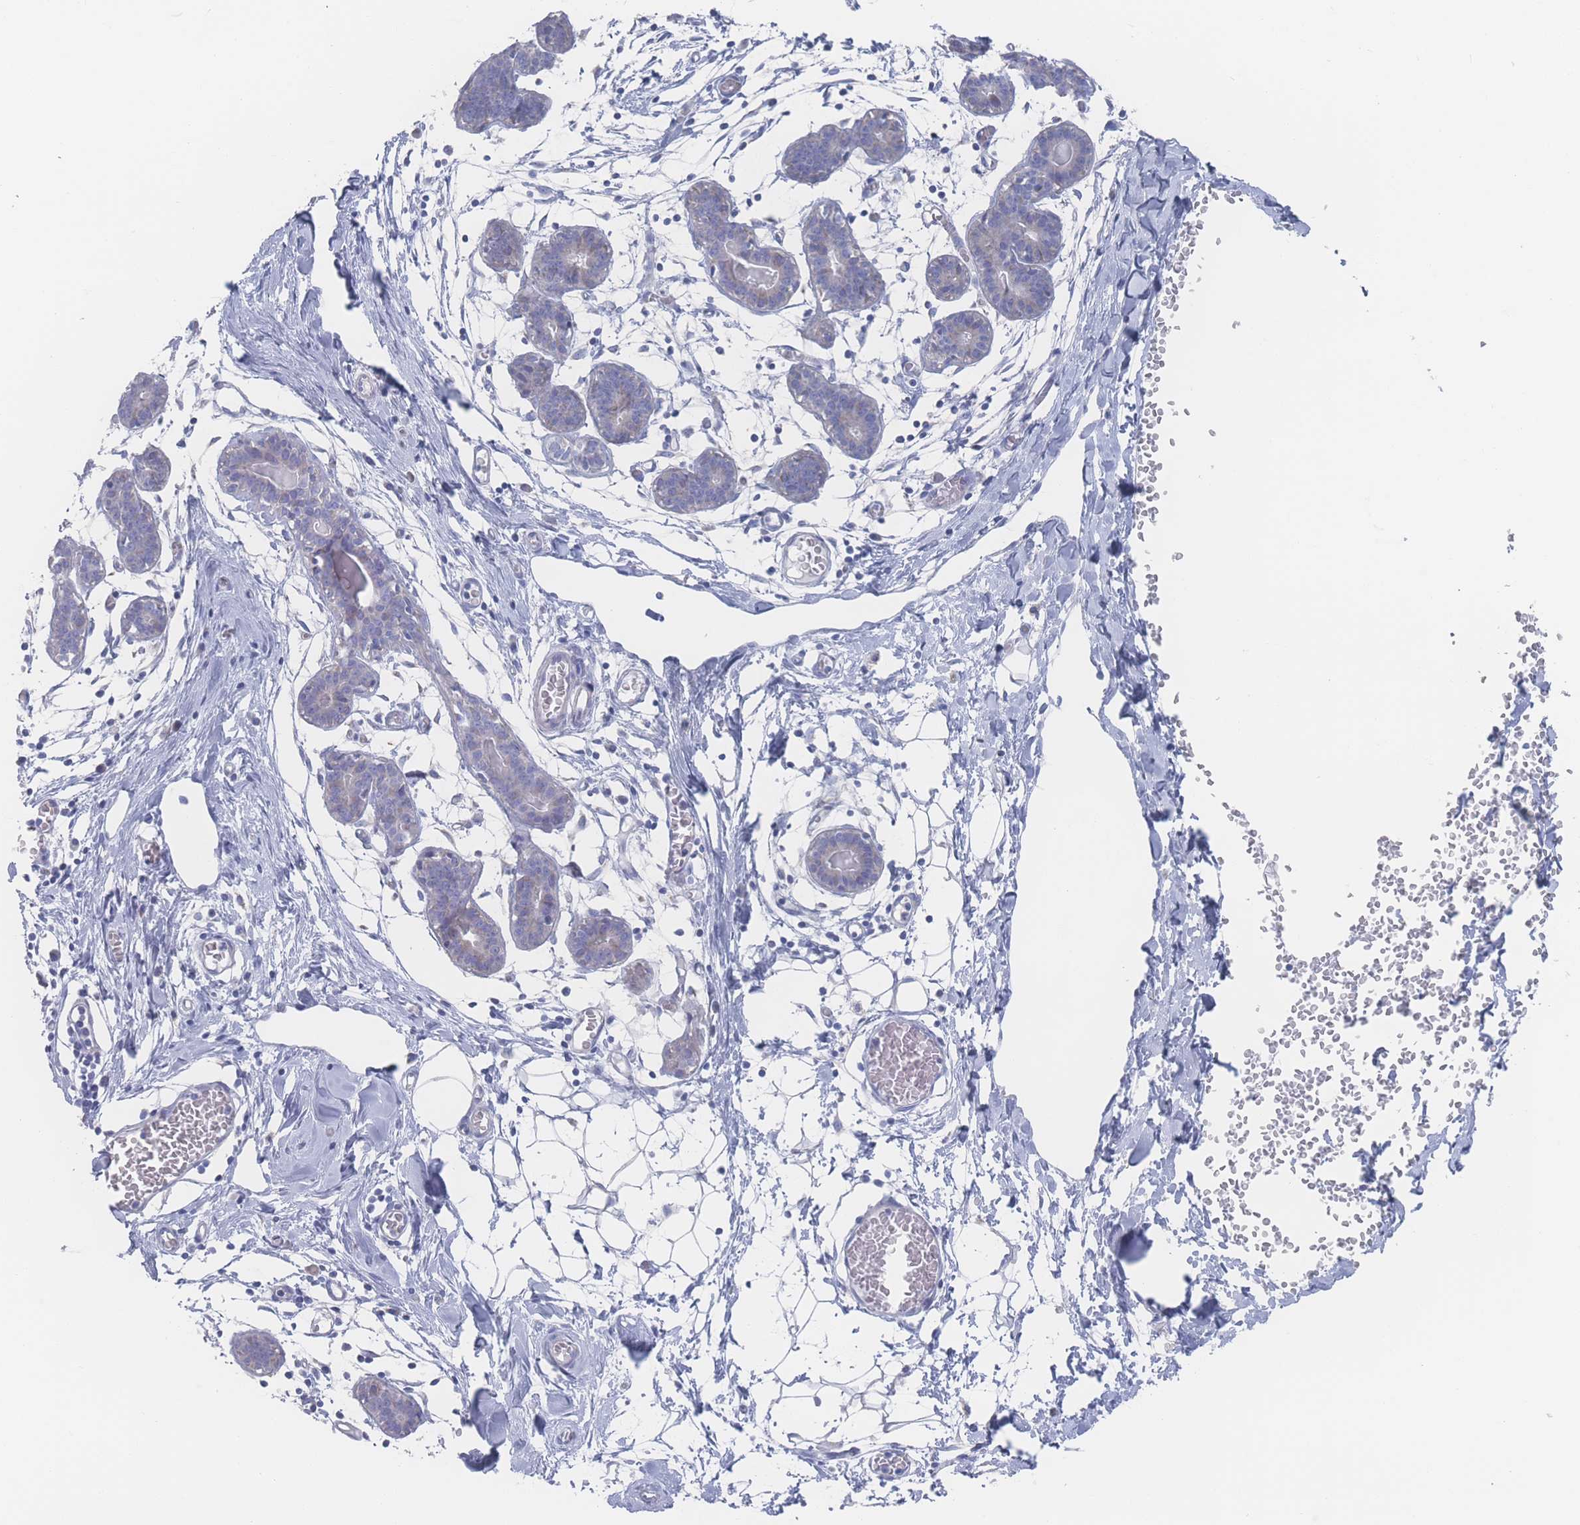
{"staining": {"intensity": "negative", "quantity": "none", "location": "none"}, "tissue": "breast", "cell_type": "Adipocytes", "image_type": "normal", "snomed": [{"axis": "morphology", "description": "Normal tissue, NOS"}, {"axis": "topography", "description": "Breast"}], "caption": "Immunohistochemistry (IHC) of benign human breast displays no staining in adipocytes. The staining was performed using DAB (3,3'-diaminobenzidine) to visualize the protein expression in brown, while the nuclei were stained in blue with hematoxylin (Magnification: 20x).", "gene": "SNPH", "patient": {"sex": "female", "age": 27}}